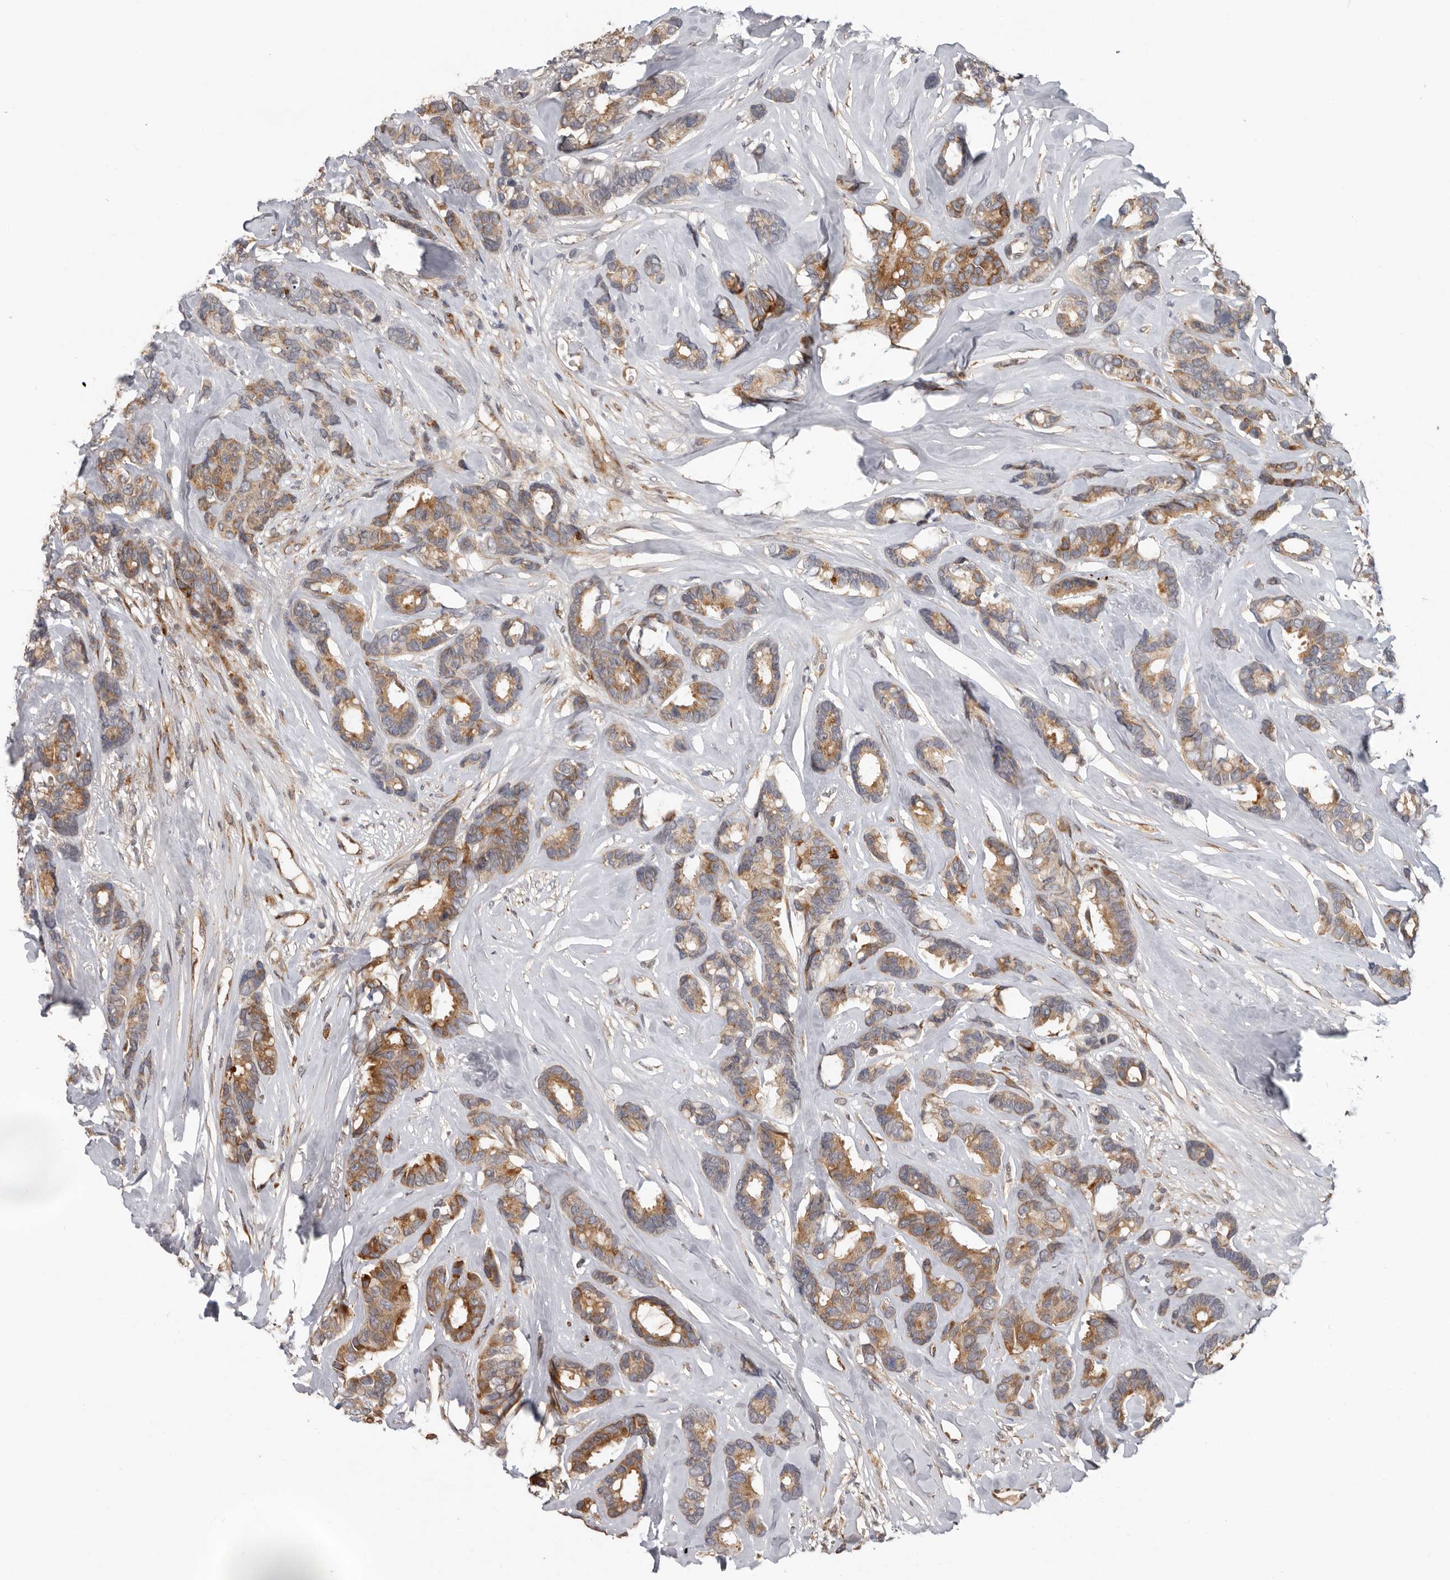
{"staining": {"intensity": "moderate", "quantity": ">75%", "location": "cytoplasmic/membranous"}, "tissue": "breast cancer", "cell_type": "Tumor cells", "image_type": "cancer", "snomed": [{"axis": "morphology", "description": "Duct carcinoma"}, {"axis": "topography", "description": "Breast"}], "caption": "This micrograph demonstrates IHC staining of breast cancer (intraductal carcinoma), with medium moderate cytoplasmic/membranous expression in approximately >75% of tumor cells.", "gene": "MTF1", "patient": {"sex": "female", "age": 87}}